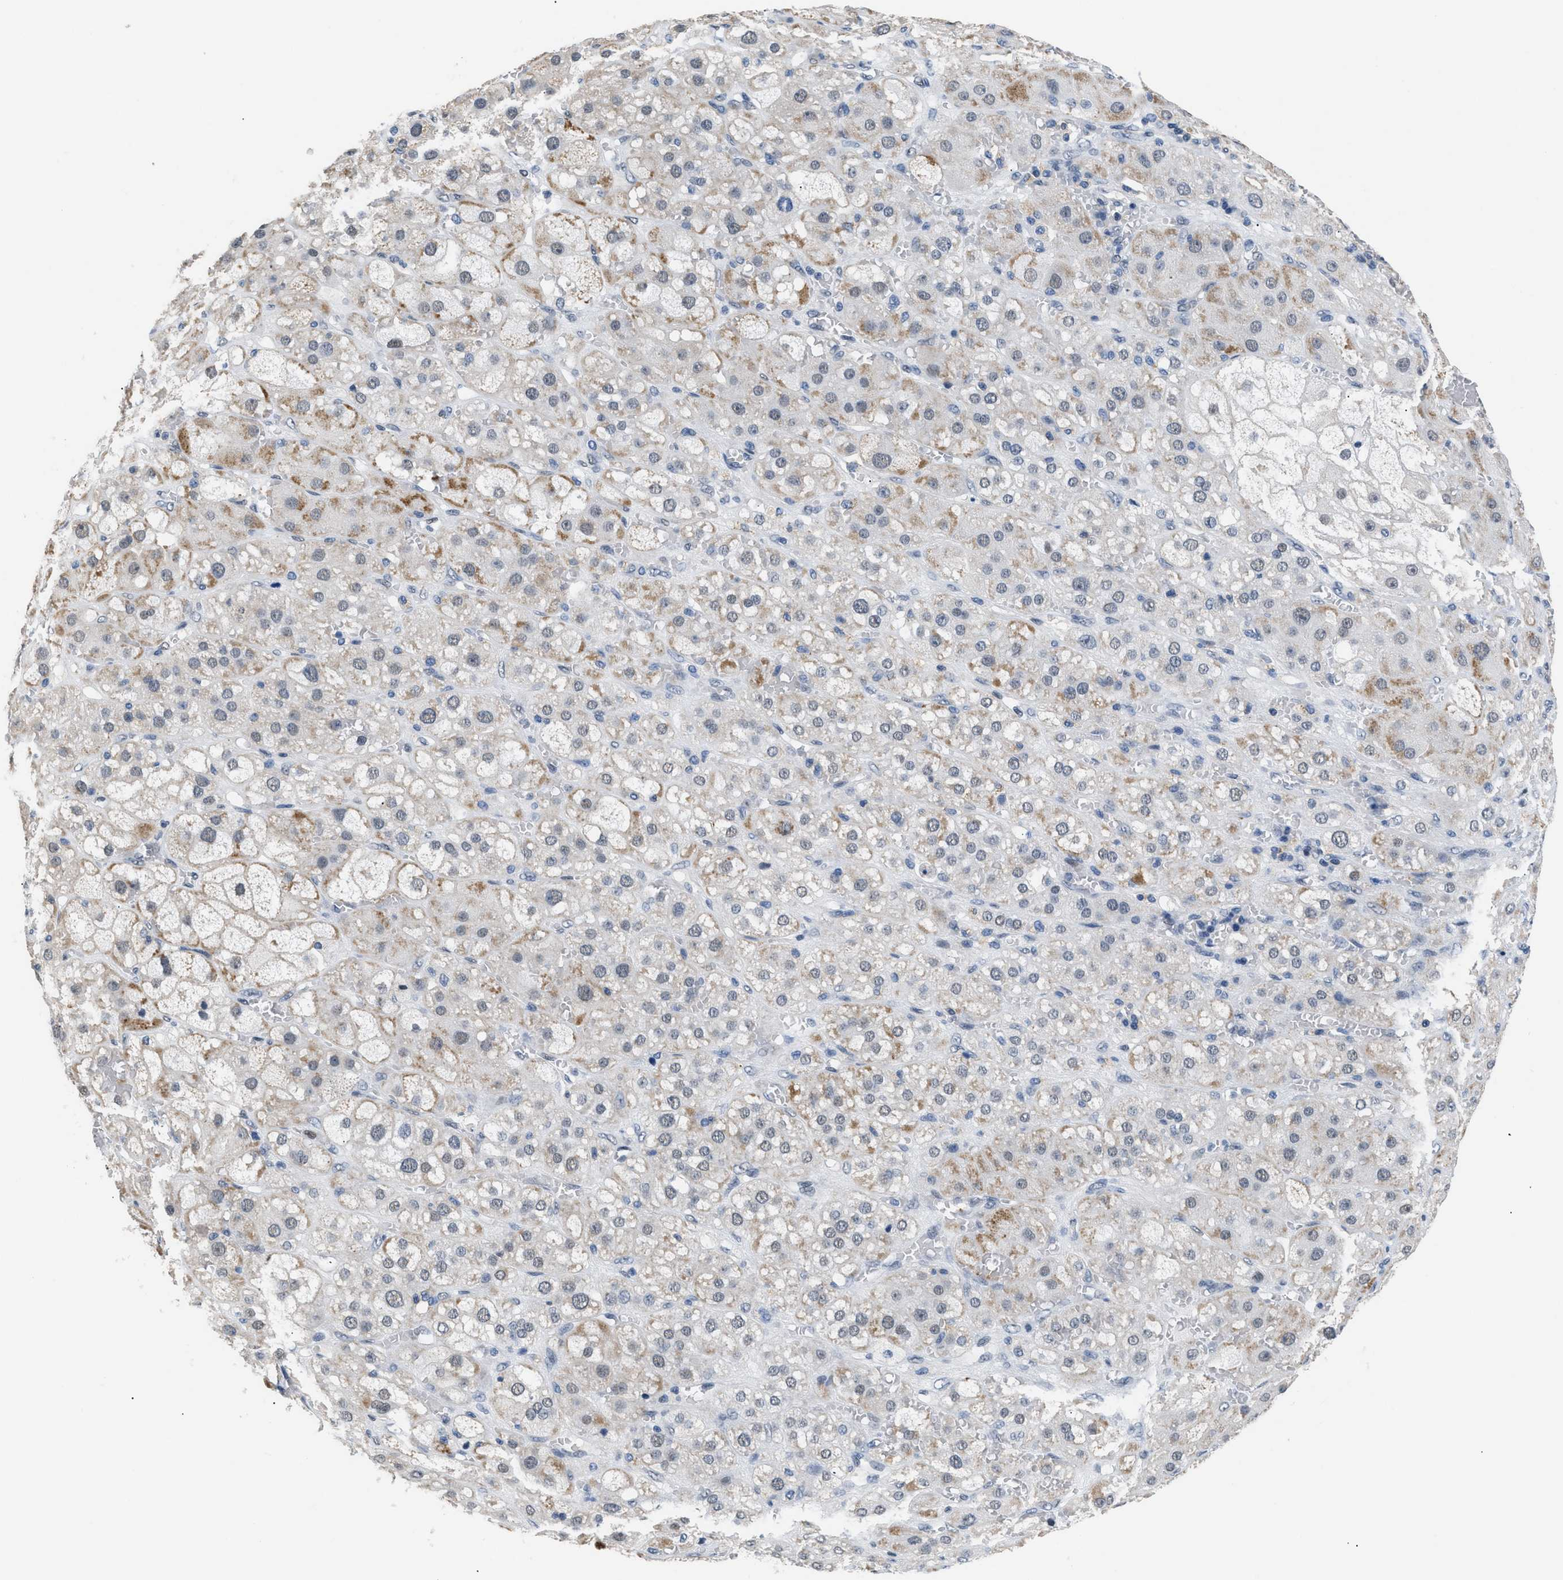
{"staining": {"intensity": "moderate", "quantity": "<25%", "location": "cytoplasmic/membranous,nuclear"}, "tissue": "adrenal gland", "cell_type": "Glandular cells", "image_type": "normal", "snomed": [{"axis": "morphology", "description": "Normal tissue, NOS"}, {"axis": "topography", "description": "Adrenal gland"}], "caption": "About <25% of glandular cells in unremarkable adrenal gland demonstrate moderate cytoplasmic/membranous,nuclear protein staining as visualized by brown immunohistochemical staining.", "gene": "KCNC3", "patient": {"sex": "female", "age": 47}}